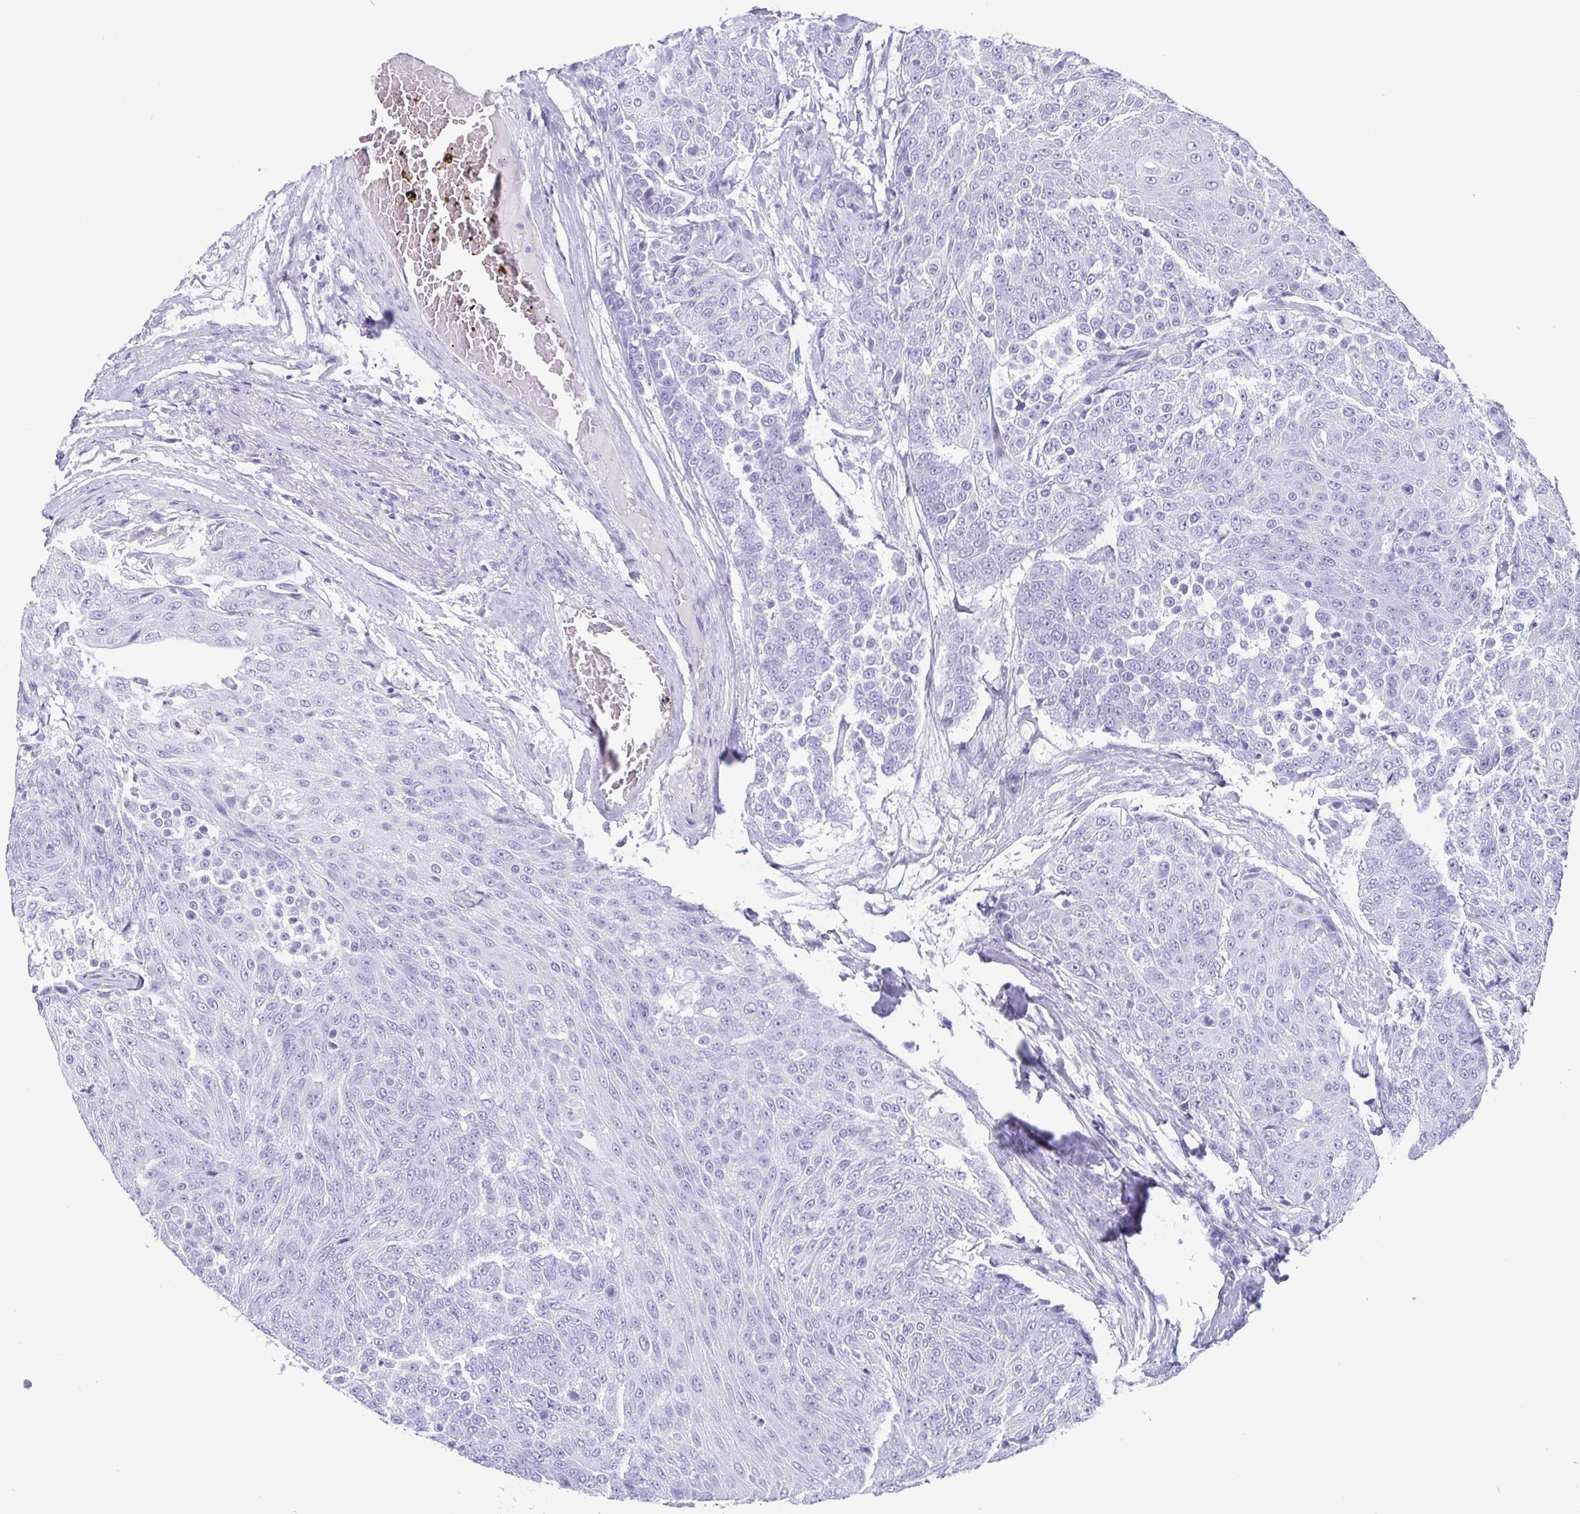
{"staining": {"intensity": "negative", "quantity": "none", "location": "none"}, "tissue": "urothelial cancer", "cell_type": "Tumor cells", "image_type": "cancer", "snomed": [{"axis": "morphology", "description": "Urothelial carcinoma, High grade"}, {"axis": "topography", "description": "Urinary bladder"}], "caption": "Tumor cells show no significant protein expression in urothelial cancer.", "gene": "SCGN", "patient": {"sex": "female", "age": 63}}